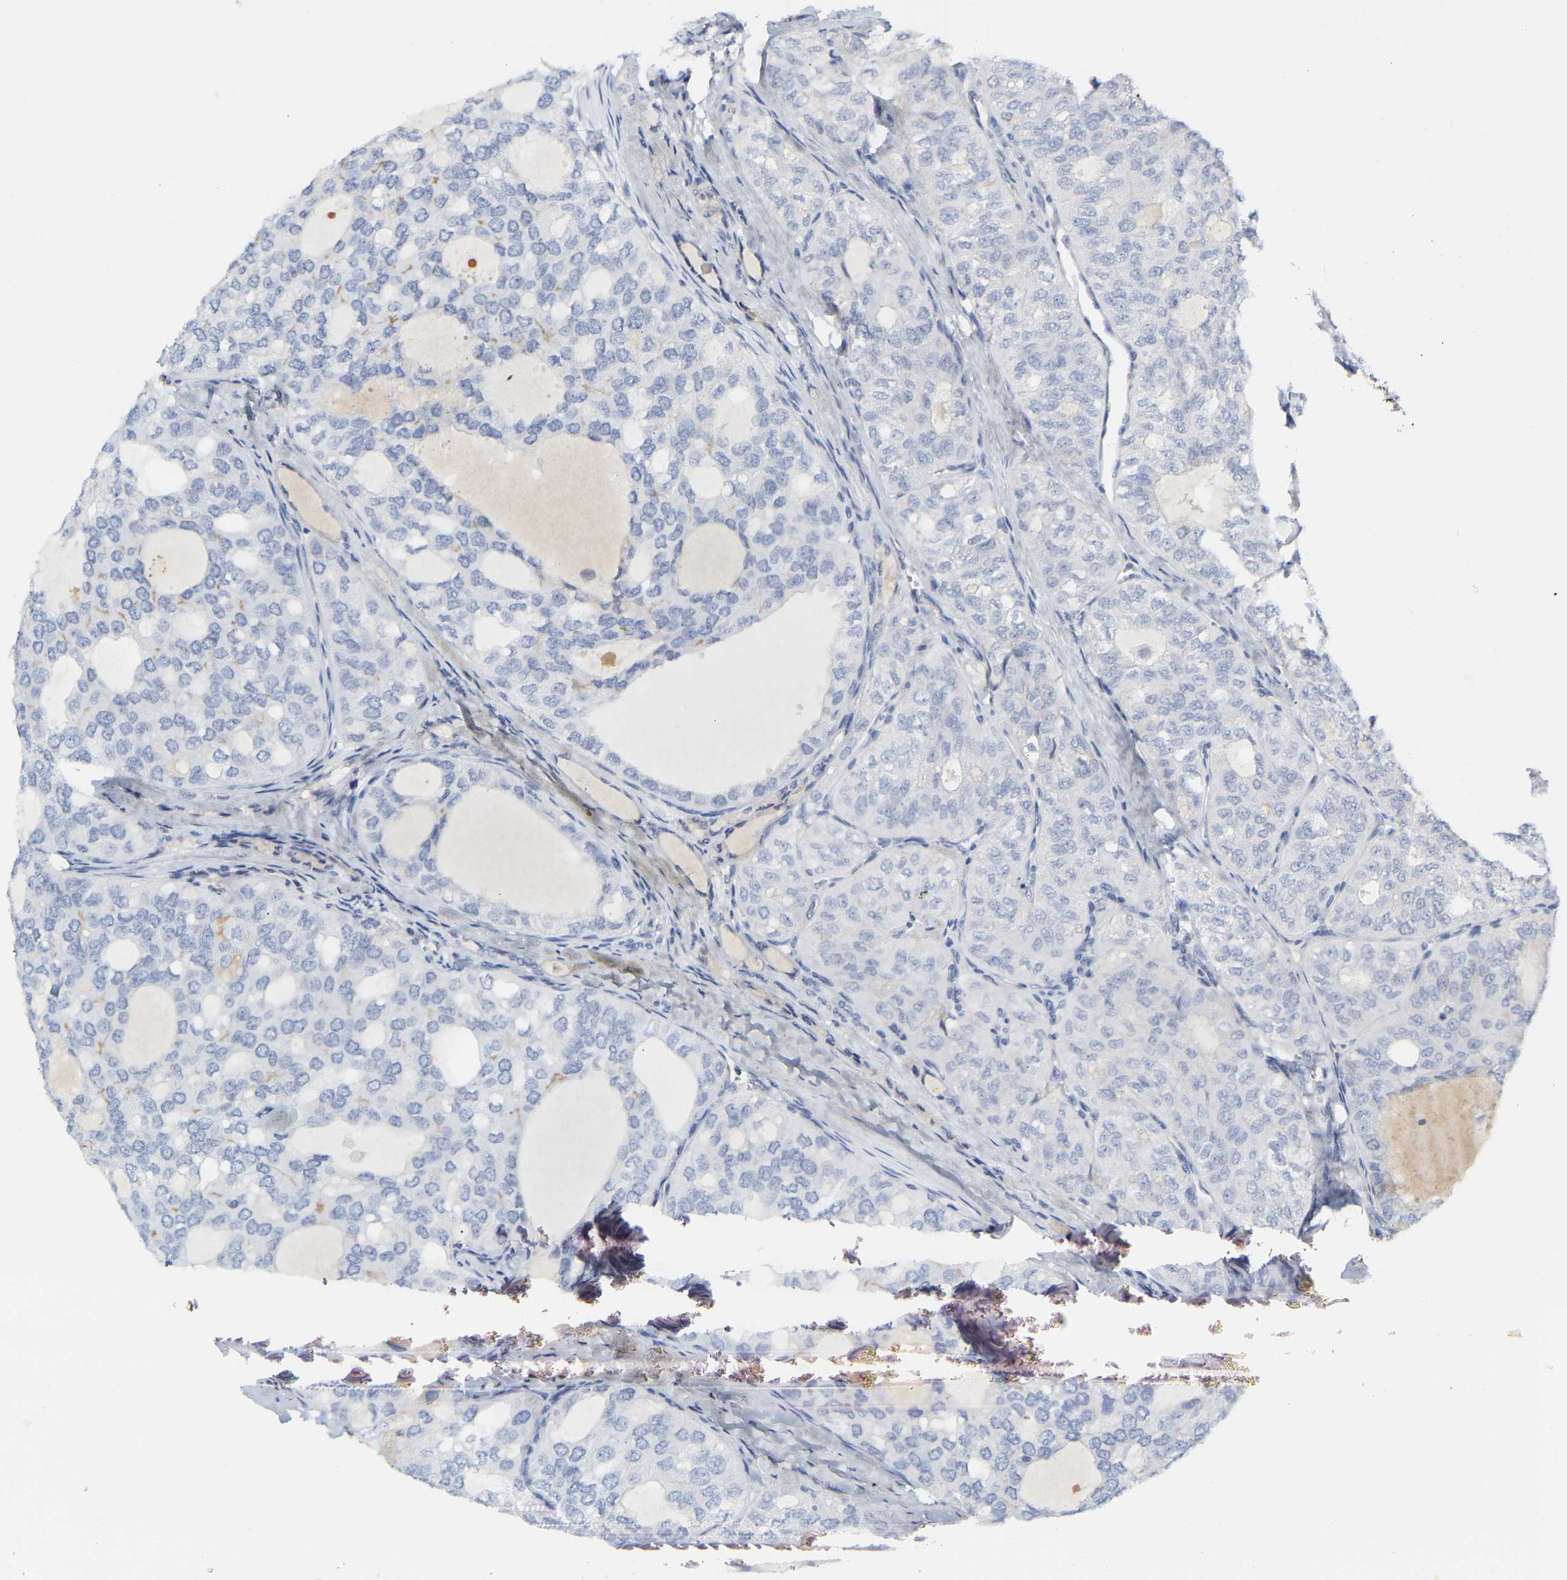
{"staining": {"intensity": "negative", "quantity": "none", "location": "none"}, "tissue": "thyroid cancer", "cell_type": "Tumor cells", "image_type": "cancer", "snomed": [{"axis": "morphology", "description": "Follicular adenoma carcinoma, NOS"}, {"axis": "topography", "description": "Thyroid gland"}], "caption": "This is an IHC micrograph of human thyroid cancer (follicular adenoma carcinoma). There is no positivity in tumor cells.", "gene": "GNAS", "patient": {"sex": "male", "age": 75}}